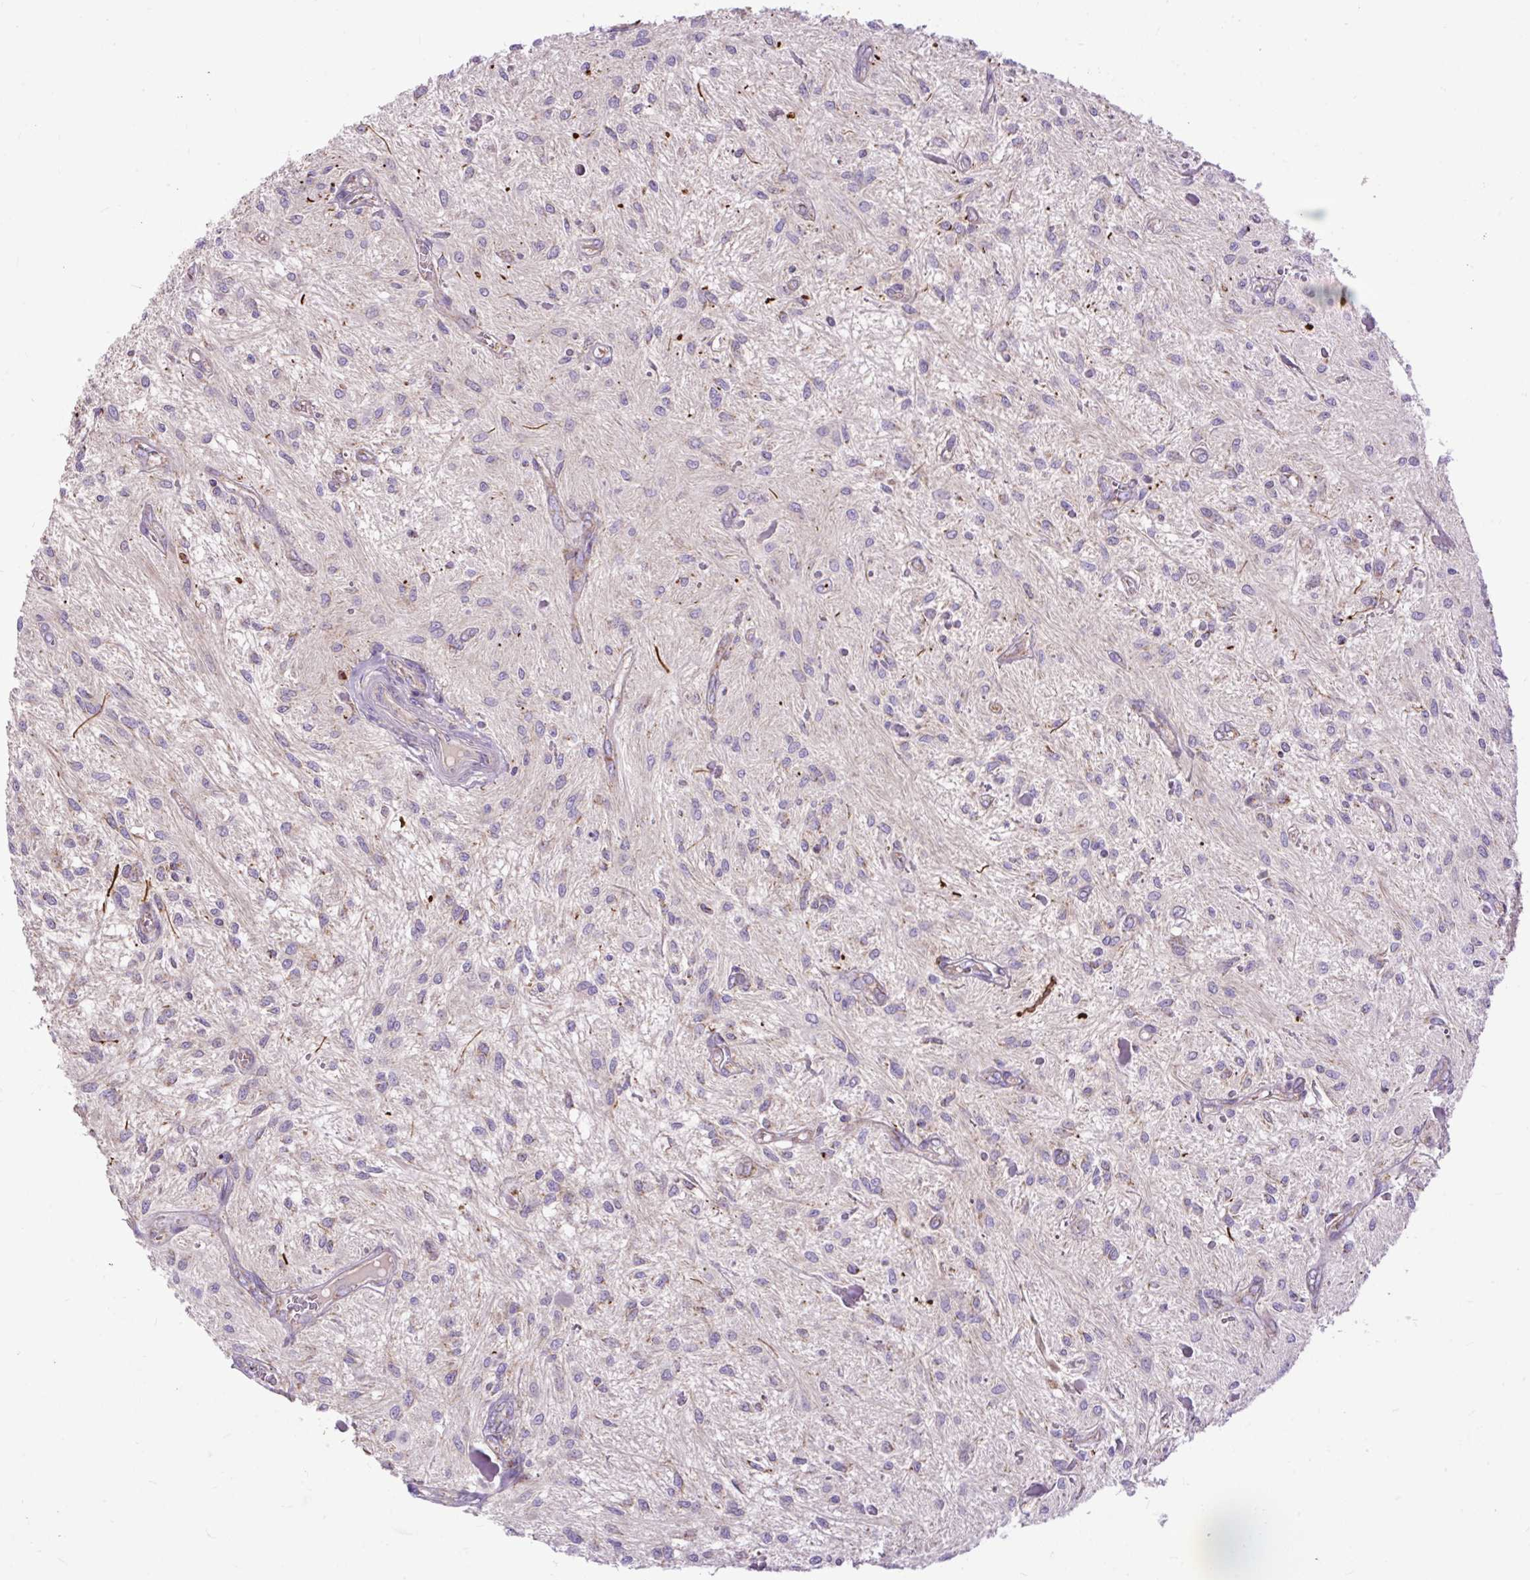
{"staining": {"intensity": "negative", "quantity": "none", "location": "none"}, "tissue": "glioma", "cell_type": "Tumor cells", "image_type": "cancer", "snomed": [{"axis": "morphology", "description": "Glioma, malignant, Low grade"}, {"axis": "topography", "description": "Cerebellum"}], "caption": "IHC photomicrograph of malignant low-grade glioma stained for a protein (brown), which reveals no staining in tumor cells.", "gene": "TOMM40", "patient": {"sex": "female", "age": 14}}